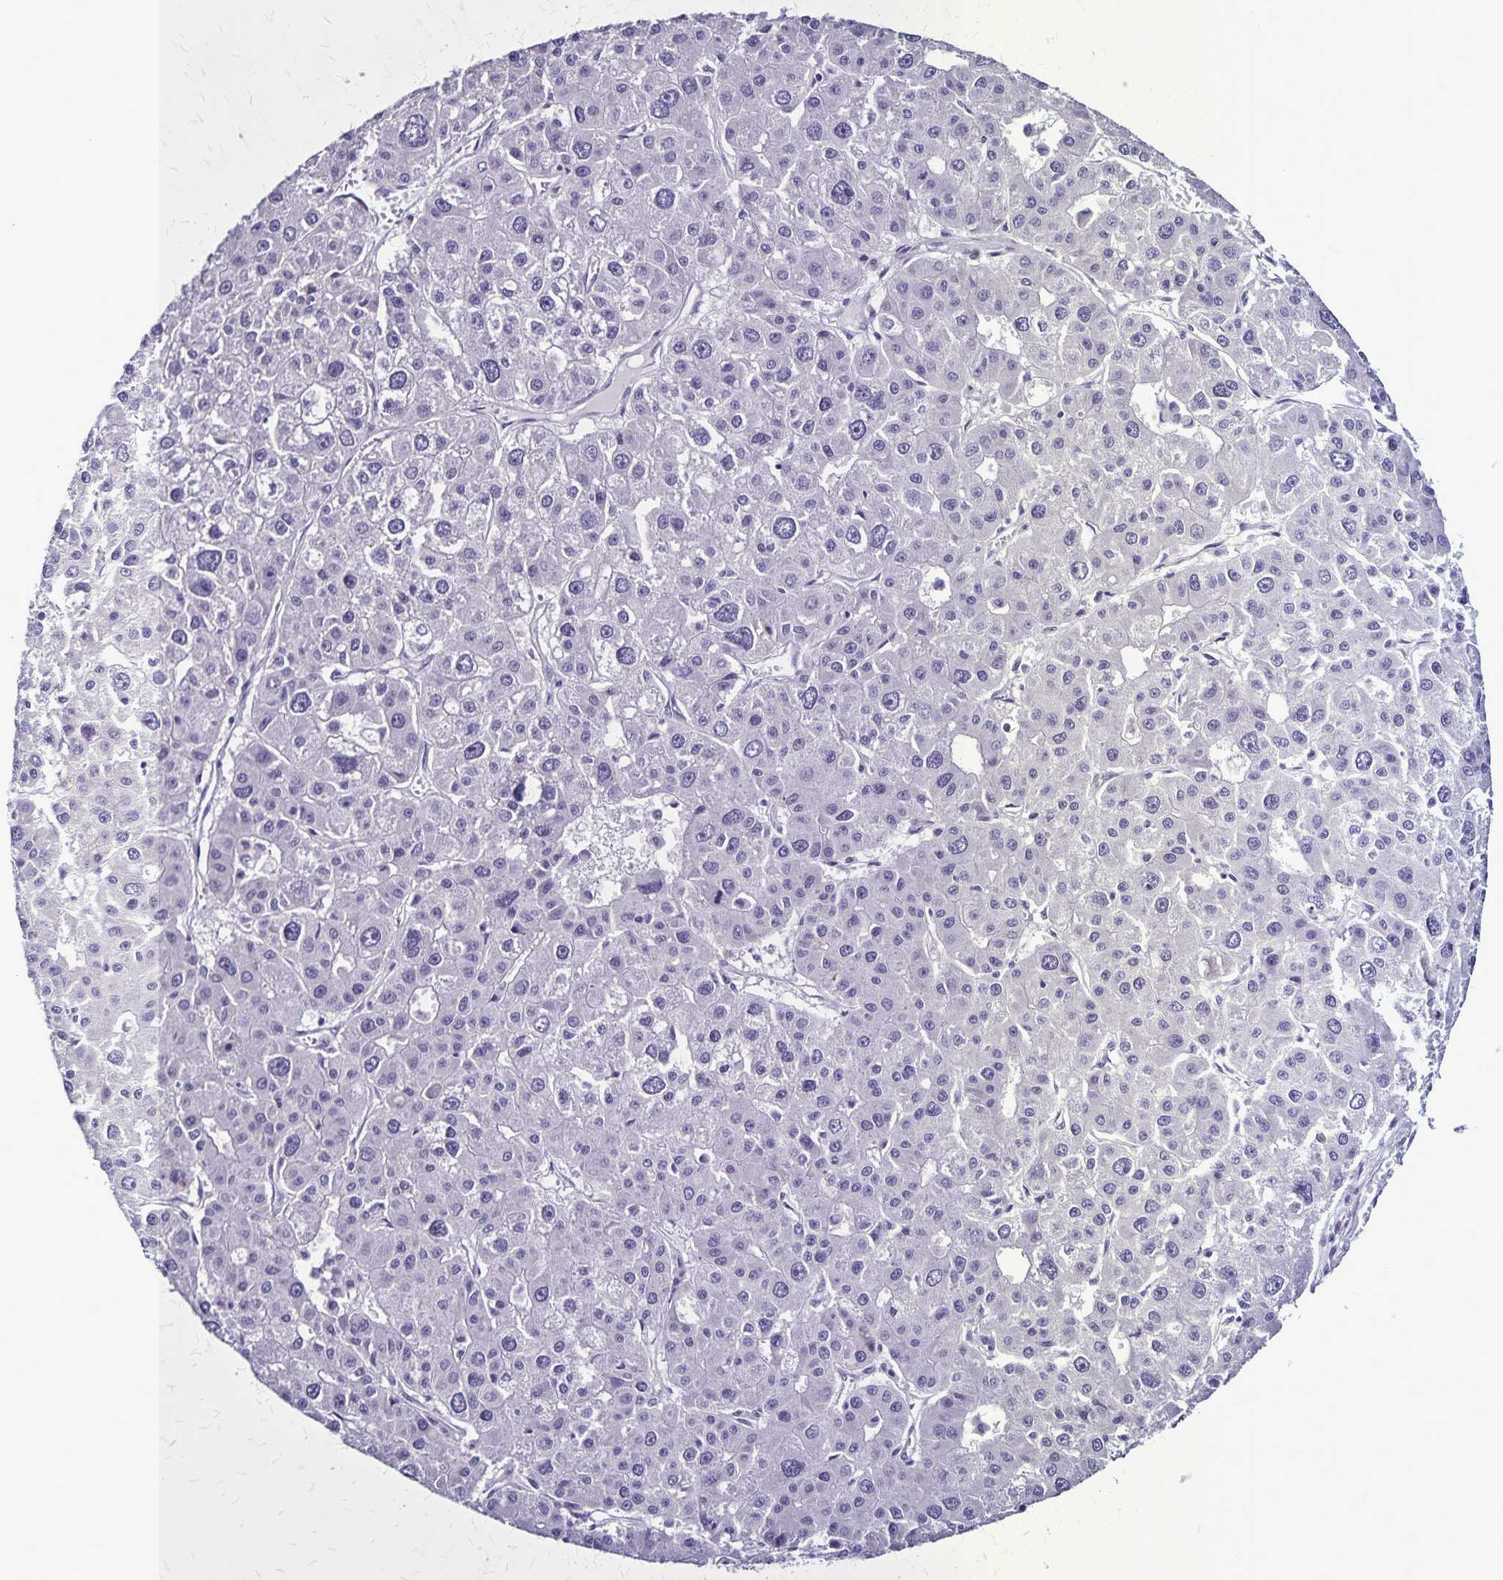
{"staining": {"intensity": "negative", "quantity": "none", "location": "none"}, "tissue": "liver cancer", "cell_type": "Tumor cells", "image_type": "cancer", "snomed": [{"axis": "morphology", "description": "Carcinoma, Hepatocellular, NOS"}, {"axis": "topography", "description": "Liver"}], "caption": "Immunohistochemistry (IHC) histopathology image of neoplastic tissue: liver hepatocellular carcinoma stained with DAB displays no significant protein positivity in tumor cells.", "gene": "PLXNA4", "patient": {"sex": "male", "age": 73}}